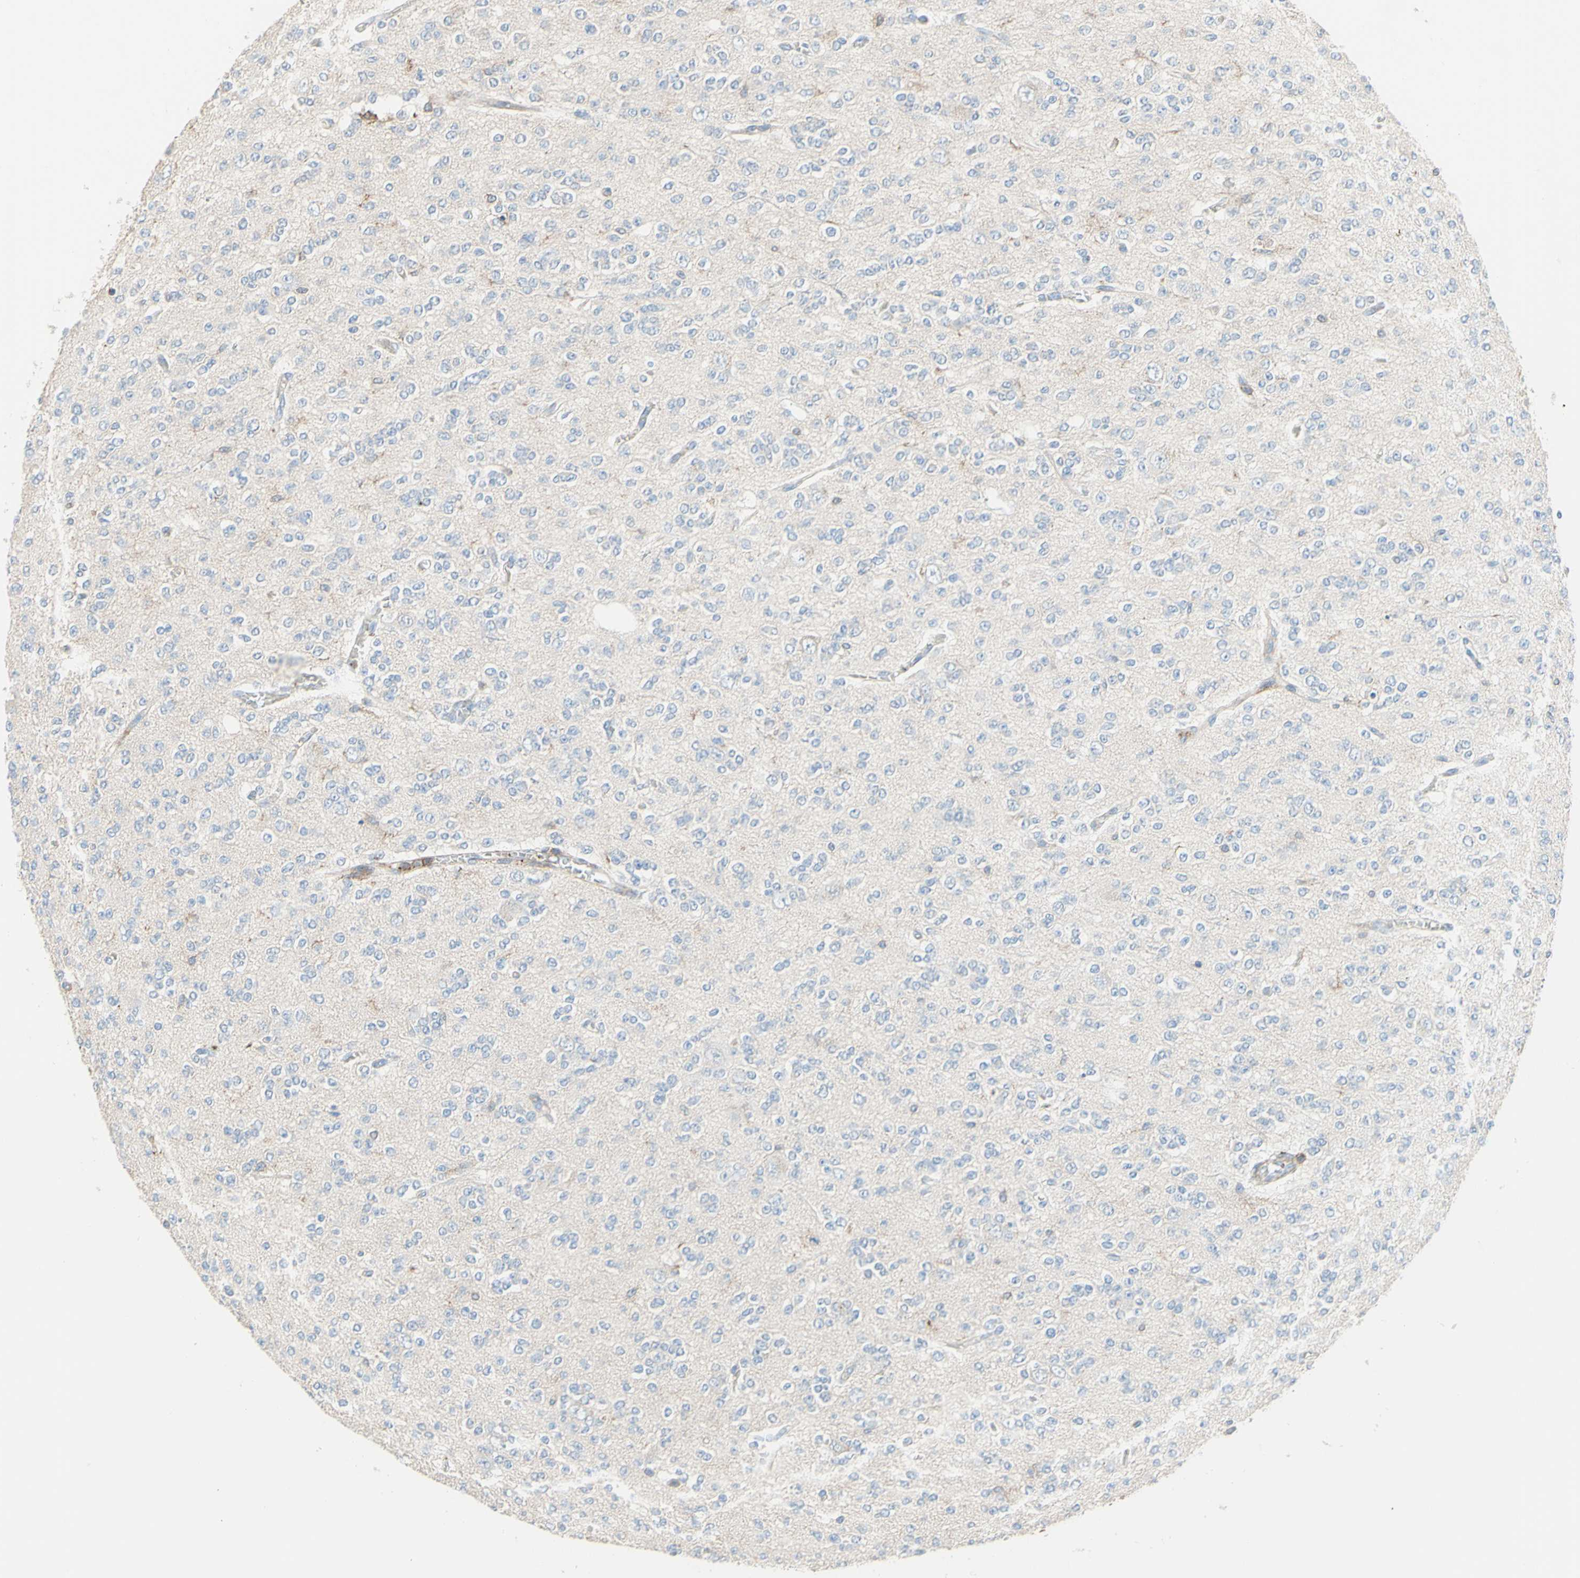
{"staining": {"intensity": "negative", "quantity": "none", "location": "none"}, "tissue": "glioma", "cell_type": "Tumor cells", "image_type": "cancer", "snomed": [{"axis": "morphology", "description": "Glioma, malignant, Low grade"}, {"axis": "topography", "description": "Brain"}], "caption": "A photomicrograph of human glioma is negative for staining in tumor cells.", "gene": "SEMA4C", "patient": {"sex": "male", "age": 38}}